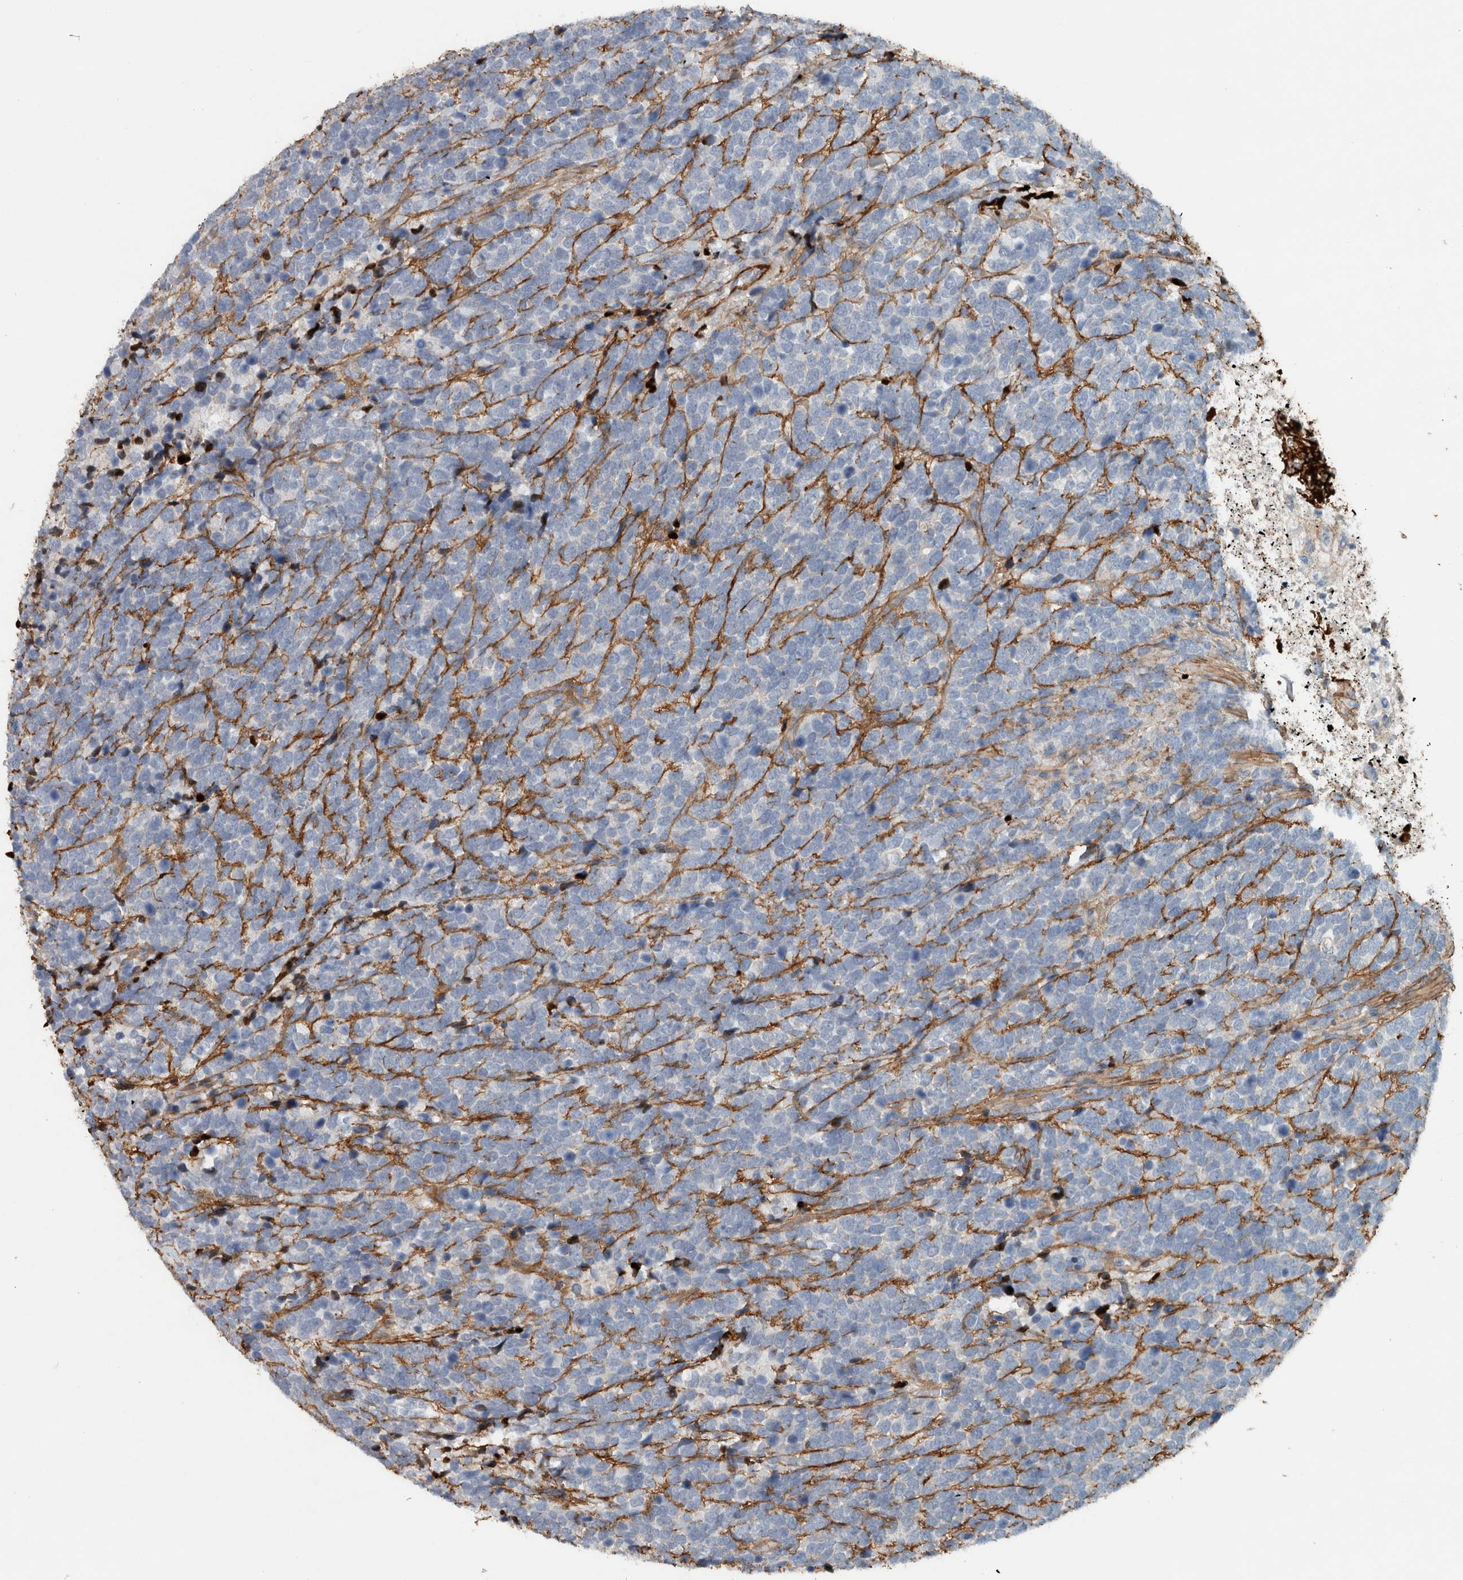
{"staining": {"intensity": "negative", "quantity": "none", "location": "none"}, "tissue": "urothelial cancer", "cell_type": "Tumor cells", "image_type": "cancer", "snomed": [{"axis": "morphology", "description": "Urothelial carcinoma, High grade"}, {"axis": "topography", "description": "Urinary bladder"}], "caption": "A micrograph of human high-grade urothelial carcinoma is negative for staining in tumor cells. The staining was performed using DAB (3,3'-diaminobenzidine) to visualize the protein expression in brown, while the nuclei were stained in blue with hematoxylin (Magnification: 20x).", "gene": "FN1", "patient": {"sex": "female", "age": 82}}